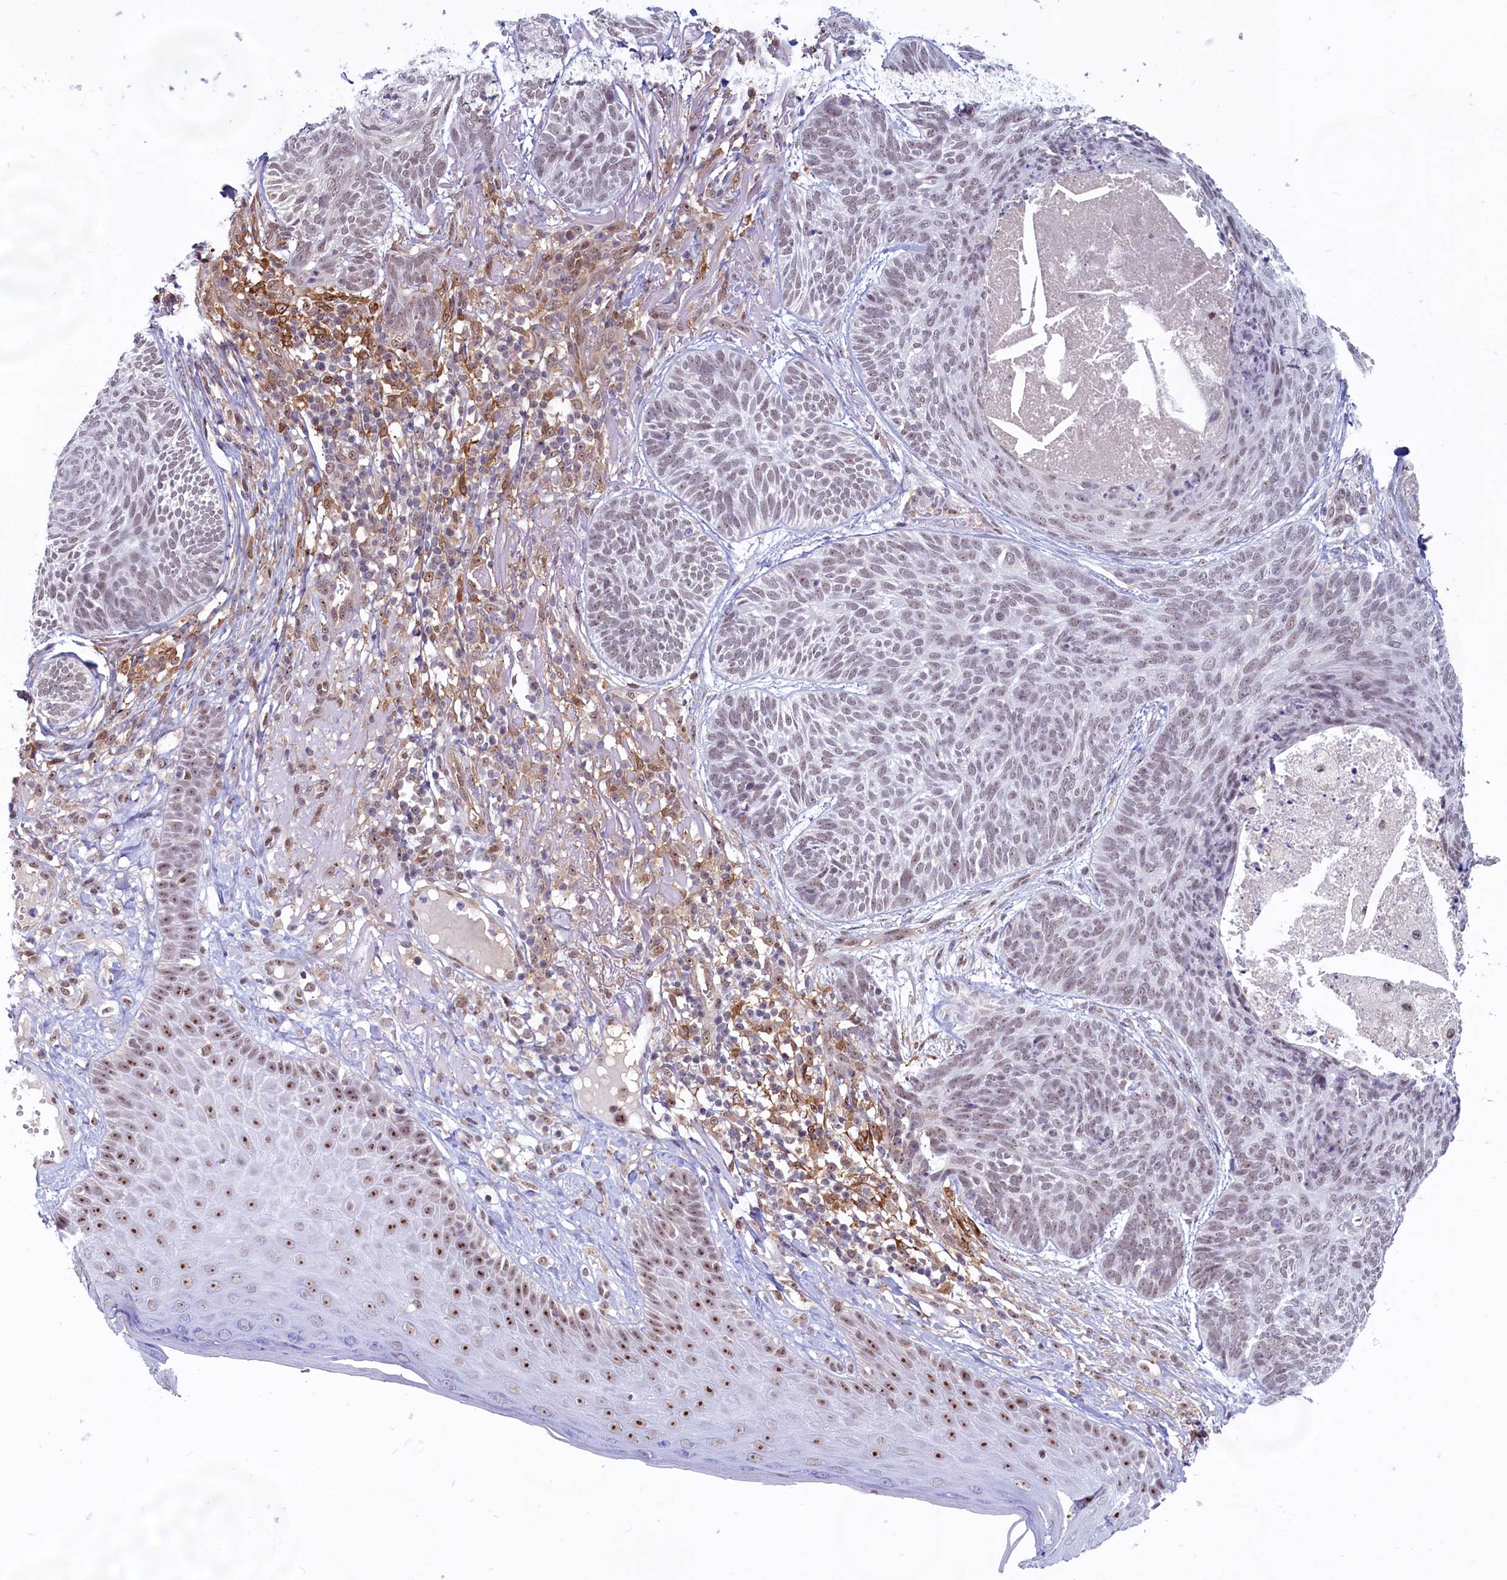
{"staining": {"intensity": "weak", "quantity": "25%-75%", "location": "nuclear"}, "tissue": "skin cancer", "cell_type": "Tumor cells", "image_type": "cancer", "snomed": [{"axis": "morphology", "description": "Normal tissue, NOS"}, {"axis": "morphology", "description": "Basal cell carcinoma"}, {"axis": "topography", "description": "Skin"}], "caption": "This photomicrograph displays skin cancer (basal cell carcinoma) stained with immunohistochemistry to label a protein in brown. The nuclear of tumor cells show weak positivity for the protein. Nuclei are counter-stained blue.", "gene": "C1D", "patient": {"sex": "male", "age": 66}}